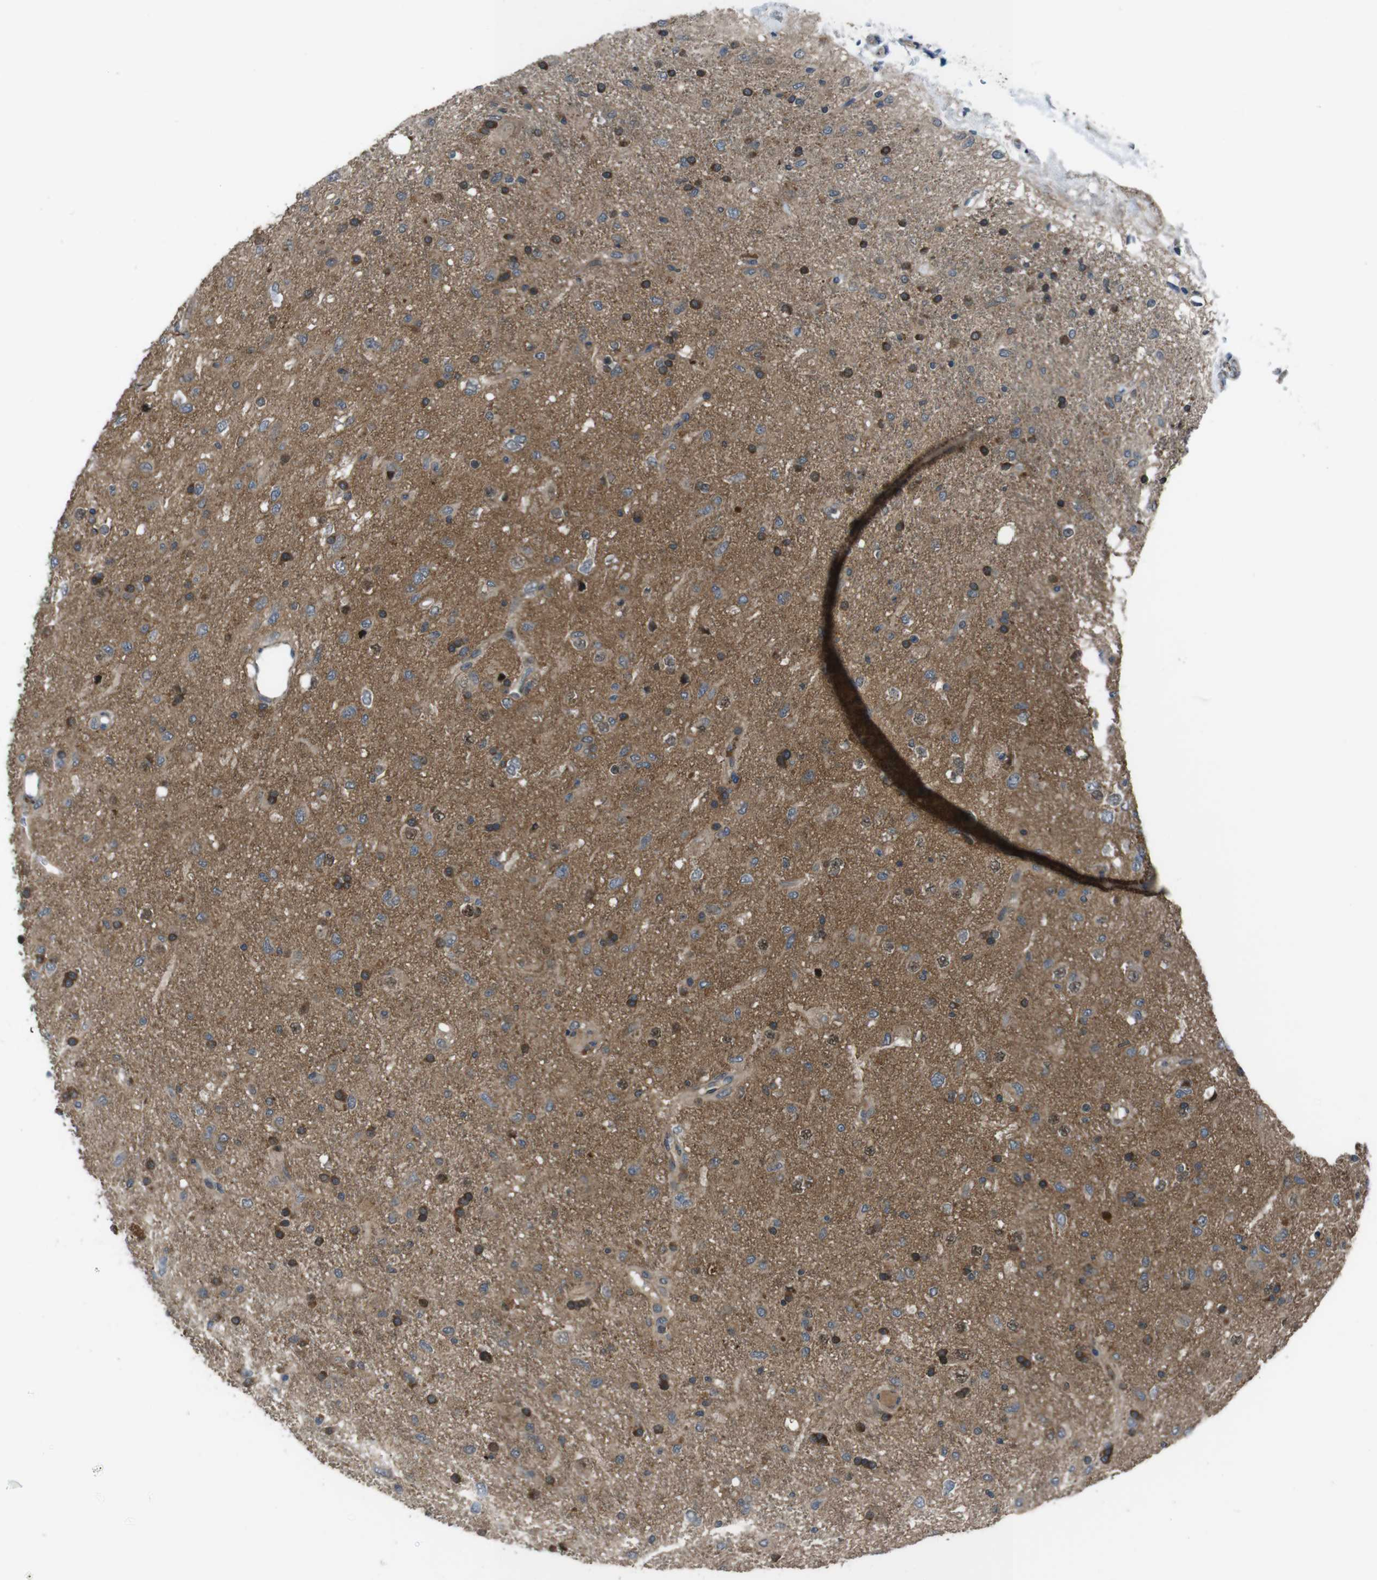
{"staining": {"intensity": "strong", "quantity": ">75%", "location": "cytoplasmic/membranous"}, "tissue": "glioma", "cell_type": "Tumor cells", "image_type": "cancer", "snomed": [{"axis": "morphology", "description": "Glioma, malignant, Low grade"}, {"axis": "topography", "description": "Brain"}], "caption": "Tumor cells display strong cytoplasmic/membranous staining in about >75% of cells in malignant glioma (low-grade). The staining is performed using DAB brown chromogen to label protein expression. The nuclei are counter-stained blue using hematoxylin.", "gene": "SLC22A23", "patient": {"sex": "male", "age": 77}}